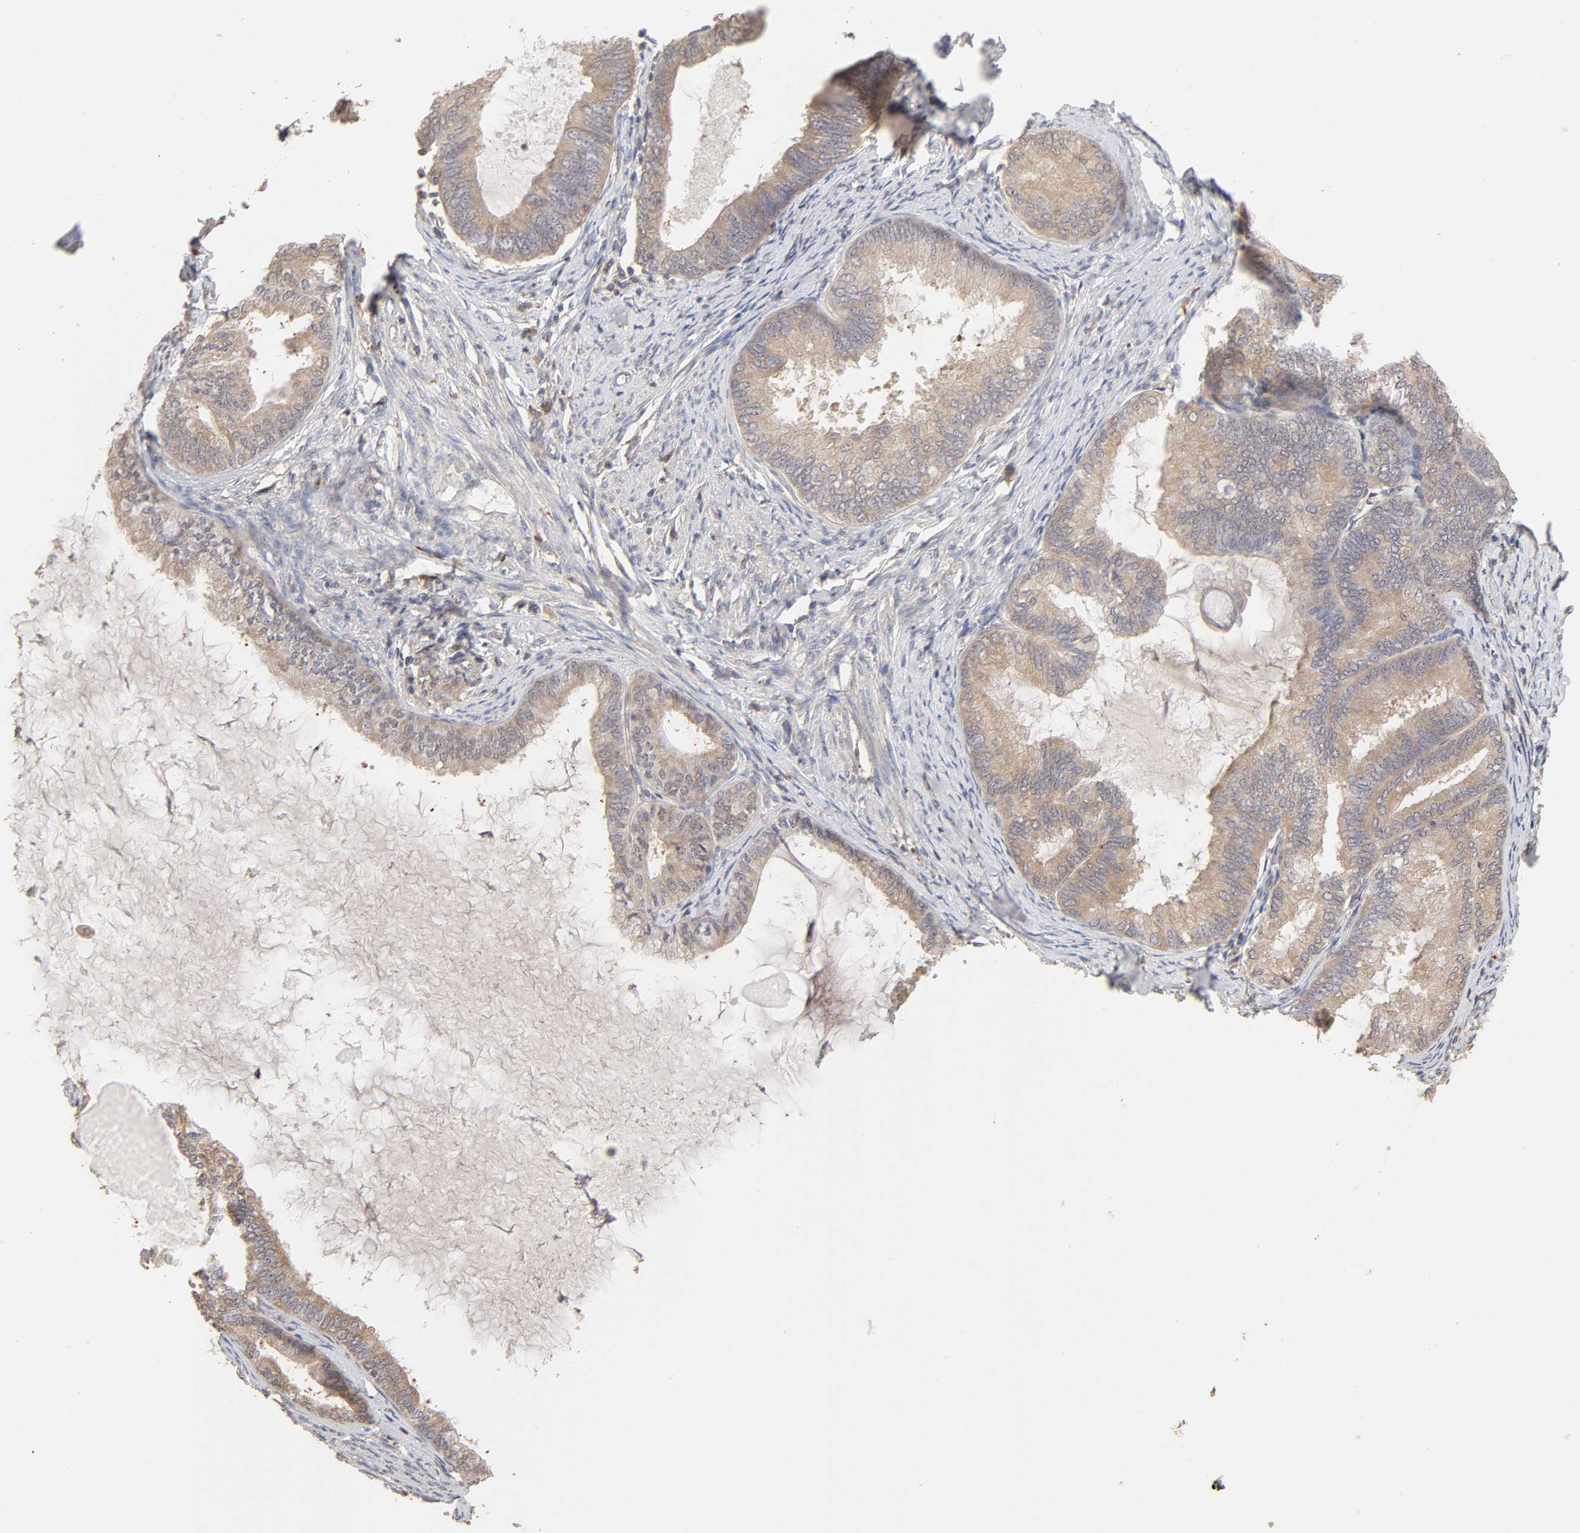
{"staining": {"intensity": "weak", "quantity": ">75%", "location": "cytoplasmic/membranous"}, "tissue": "endometrial cancer", "cell_type": "Tumor cells", "image_type": "cancer", "snomed": [{"axis": "morphology", "description": "Adenocarcinoma, NOS"}, {"axis": "topography", "description": "Endometrium"}], "caption": "The histopathology image displays staining of endometrial cancer, revealing weak cytoplasmic/membranous protein staining (brown color) within tumor cells.", "gene": "AP1G2", "patient": {"sex": "female", "age": 86}}